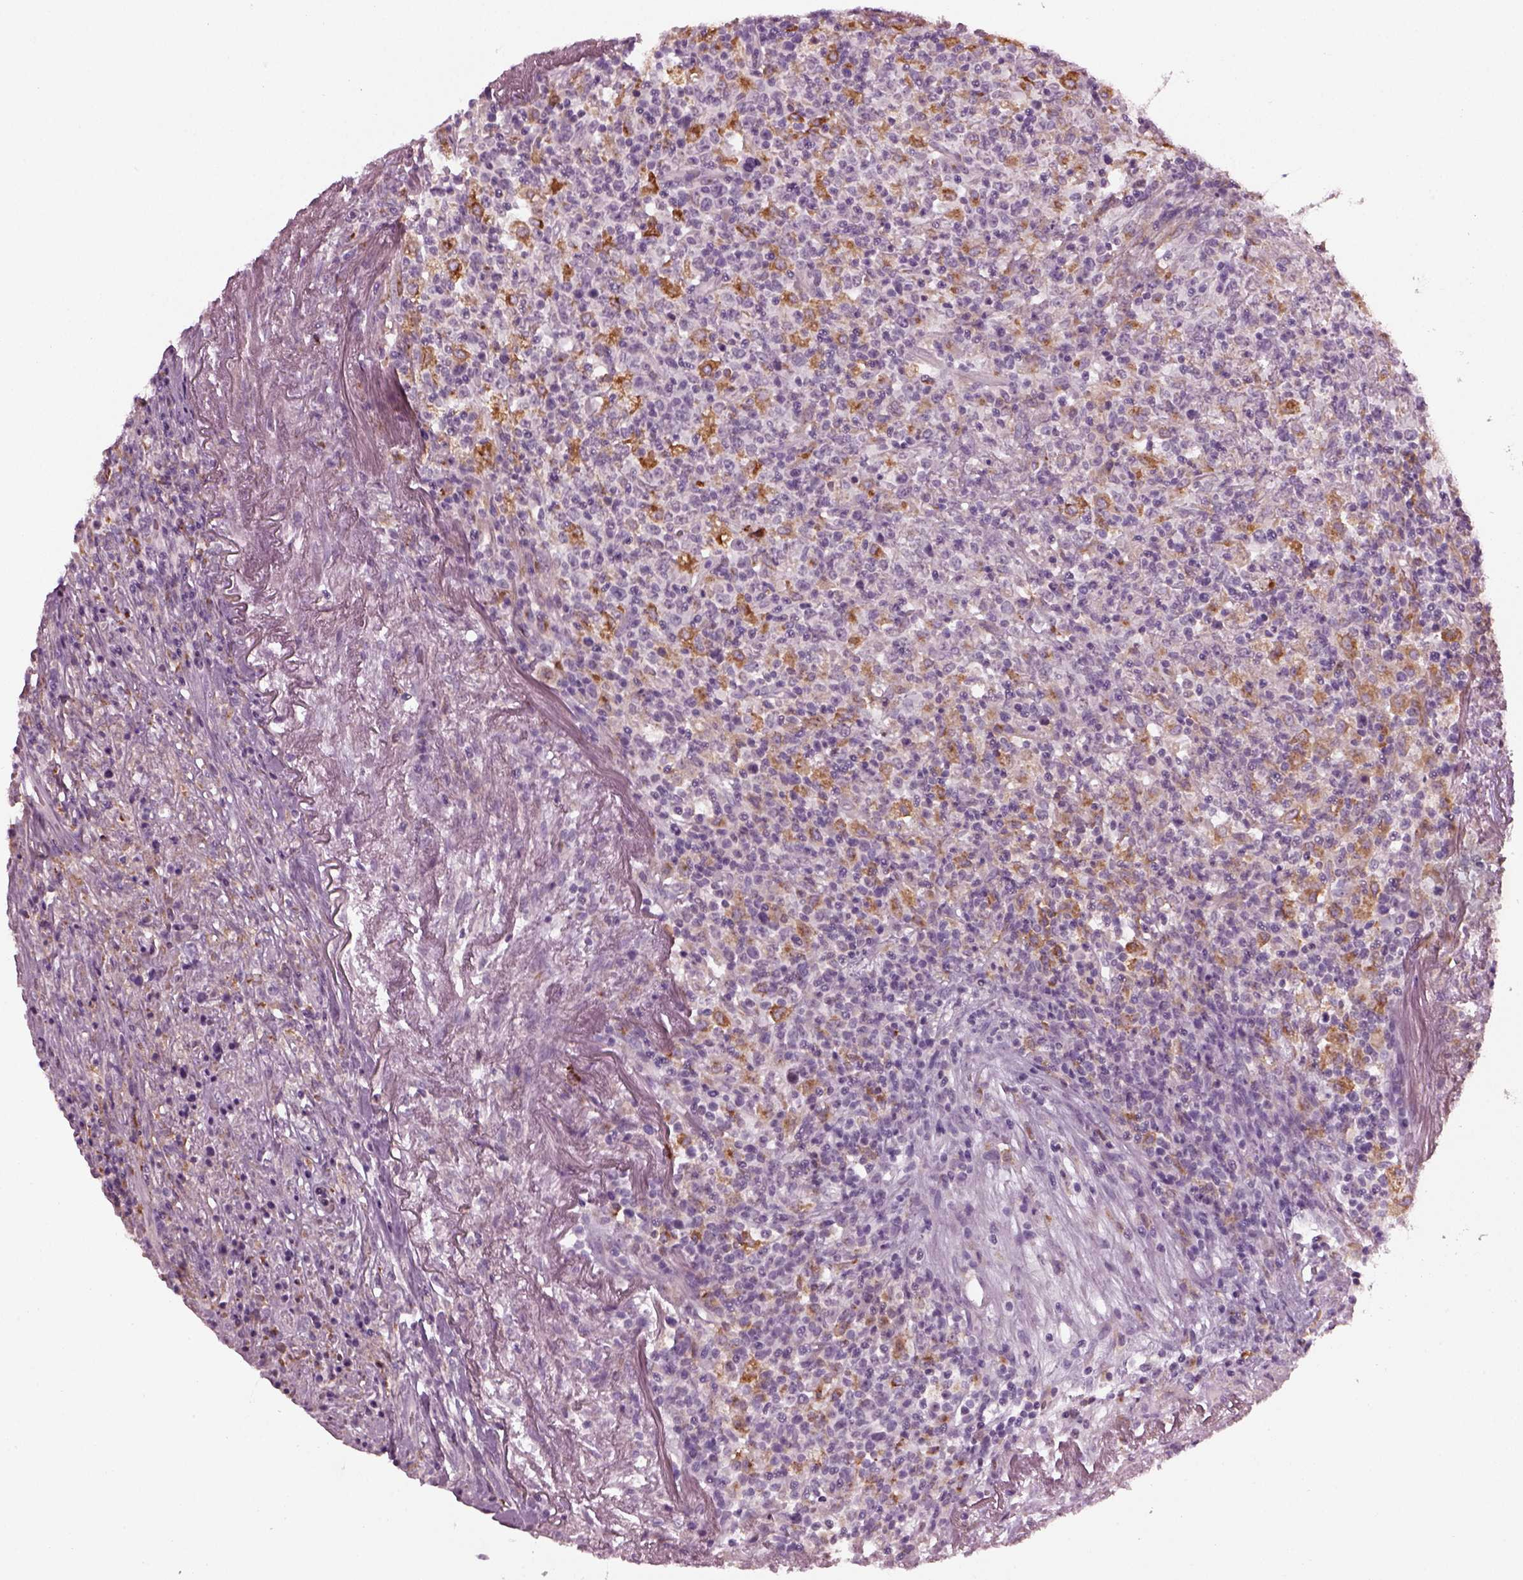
{"staining": {"intensity": "negative", "quantity": "none", "location": "none"}, "tissue": "lymphoma", "cell_type": "Tumor cells", "image_type": "cancer", "snomed": [{"axis": "morphology", "description": "Malignant lymphoma, non-Hodgkin's type, High grade"}, {"axis": "topography", "description": "Lung"}], "caption": "Lymphoma was stained to show a protein in brown. There is no significant positivity in tumor cells.", "gene": "TMEM231", "patient": {"sex": "male", "age": 79}}